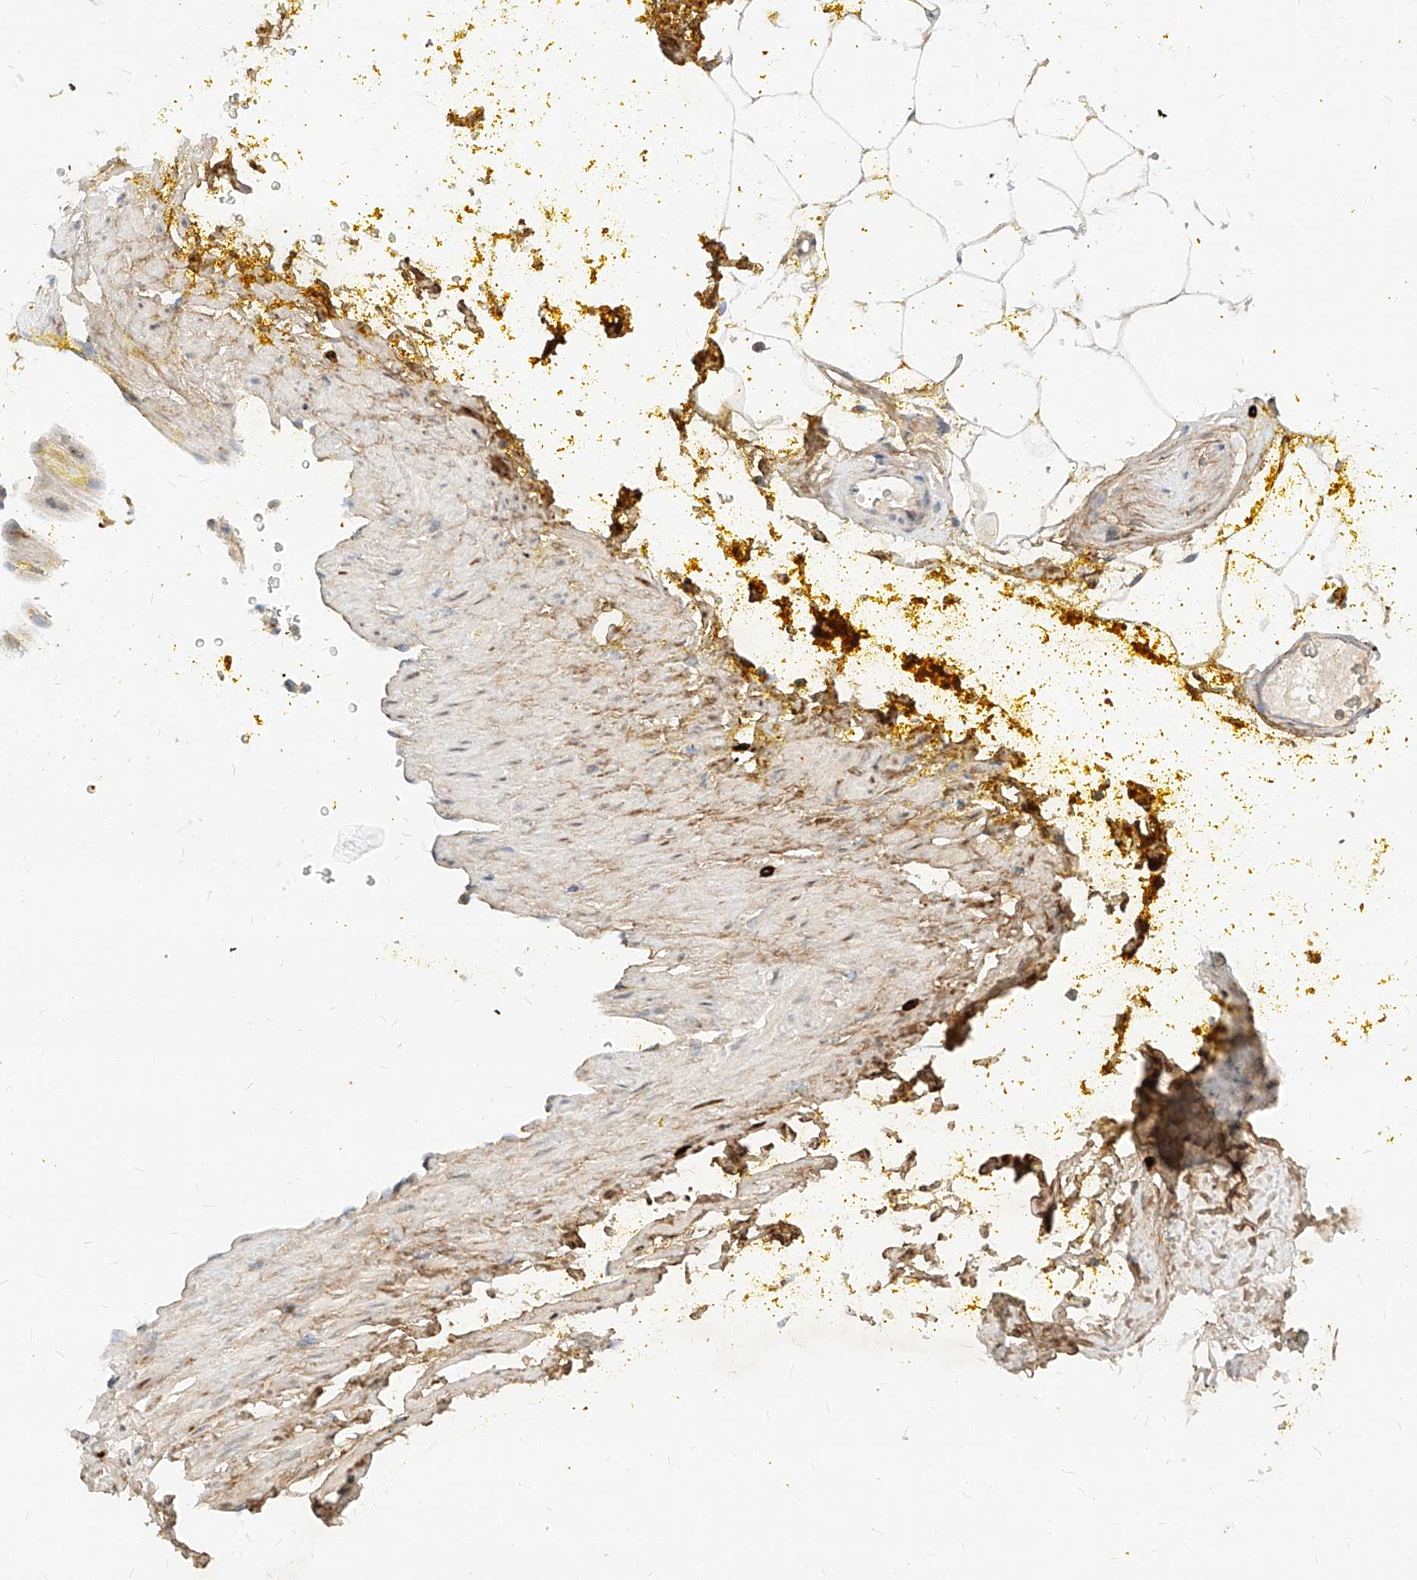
{"staining": {"intensity": "weak", "quantity": "25%-75%", "location": "cytoplasmic/membranous"}, "tissue": "adipose tissue", "cell_type": "Adipocytes", "image_type": "normal", "snomed": [{"axis": "morphology", "description": "Normal tissue, NOS"}, {"axis": "morphology", "description": "Adenocarcinoma, Low grade"}, {"axis": "topography", "description": "Prostate"}, {"axis": "topography", "description": "Peripheral nerve tissue"}], "caption": "IHC (DAB (3,3'-diaminobenzidine)) staining of benign human adipose tissue demonstrates weak cytoplasmic/membranous protein staining in about 25%-75% of adipocytes. (DAB (3,3'-diaminobenzidine) = brown stain, brightfield microscopy at high magnification).", "gene": "OSGEPL1", "patient": {"sex": "male", "age": 63}}